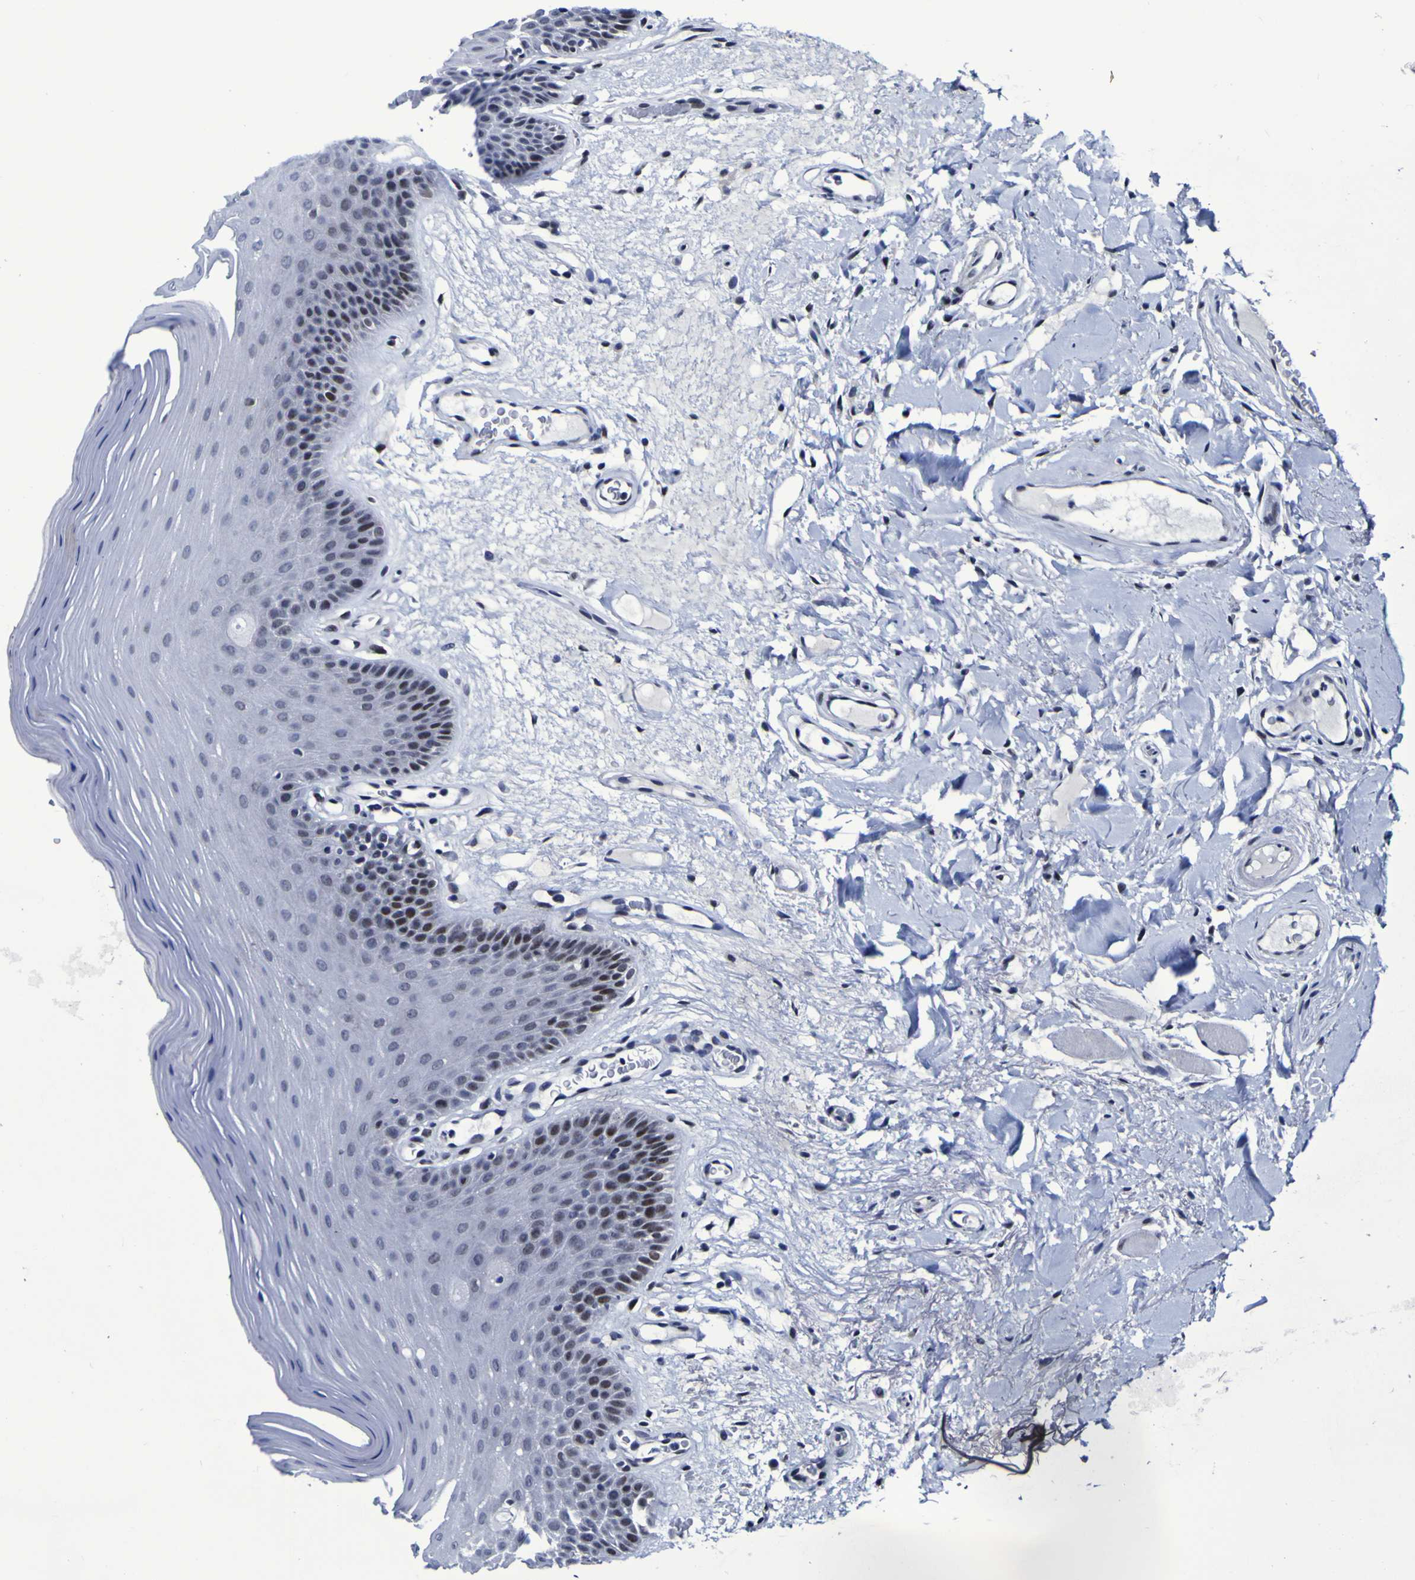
{"staining": {"intensity": "weak", "quantity": "25%-75%", "location": "nuclear"}, "tissue": "oral mucosa", "cell_type": "Squamous epithelial cells", "image_type": "normal", "snomed": [{"axis": "morphology", "description": "Normal tissue, NOS"}, {"axis": "morphology", "description": "Squamous cell carcinoma, NOS"}, {"axis": "topography", "description": "Skeletal muscle"}, {"axis": "topography", "description": "Adipose tissue"}, {"axis": "topography", "description": "Vascular tissue"}, {"axis": "topography", "description": "Oral tissue"}, {"axis": "topography", "description": "Peripheral nerve tissue"}, {"axis": "topography", "description": "Head-Neck"}], "caption": "Immunohistochemical staining of benign oral mucosa demonstrates weak nuclear protein expression in about 25%-75% of squamous epithelial cells. Using DAB (3,3'-diaminobenzidine) (brown) and hematoxylin (blue) stains, captured at high magnification using brightfield microscopy.", "gene": "MBD3", "patient": {"sex": "male", "age": 71}}